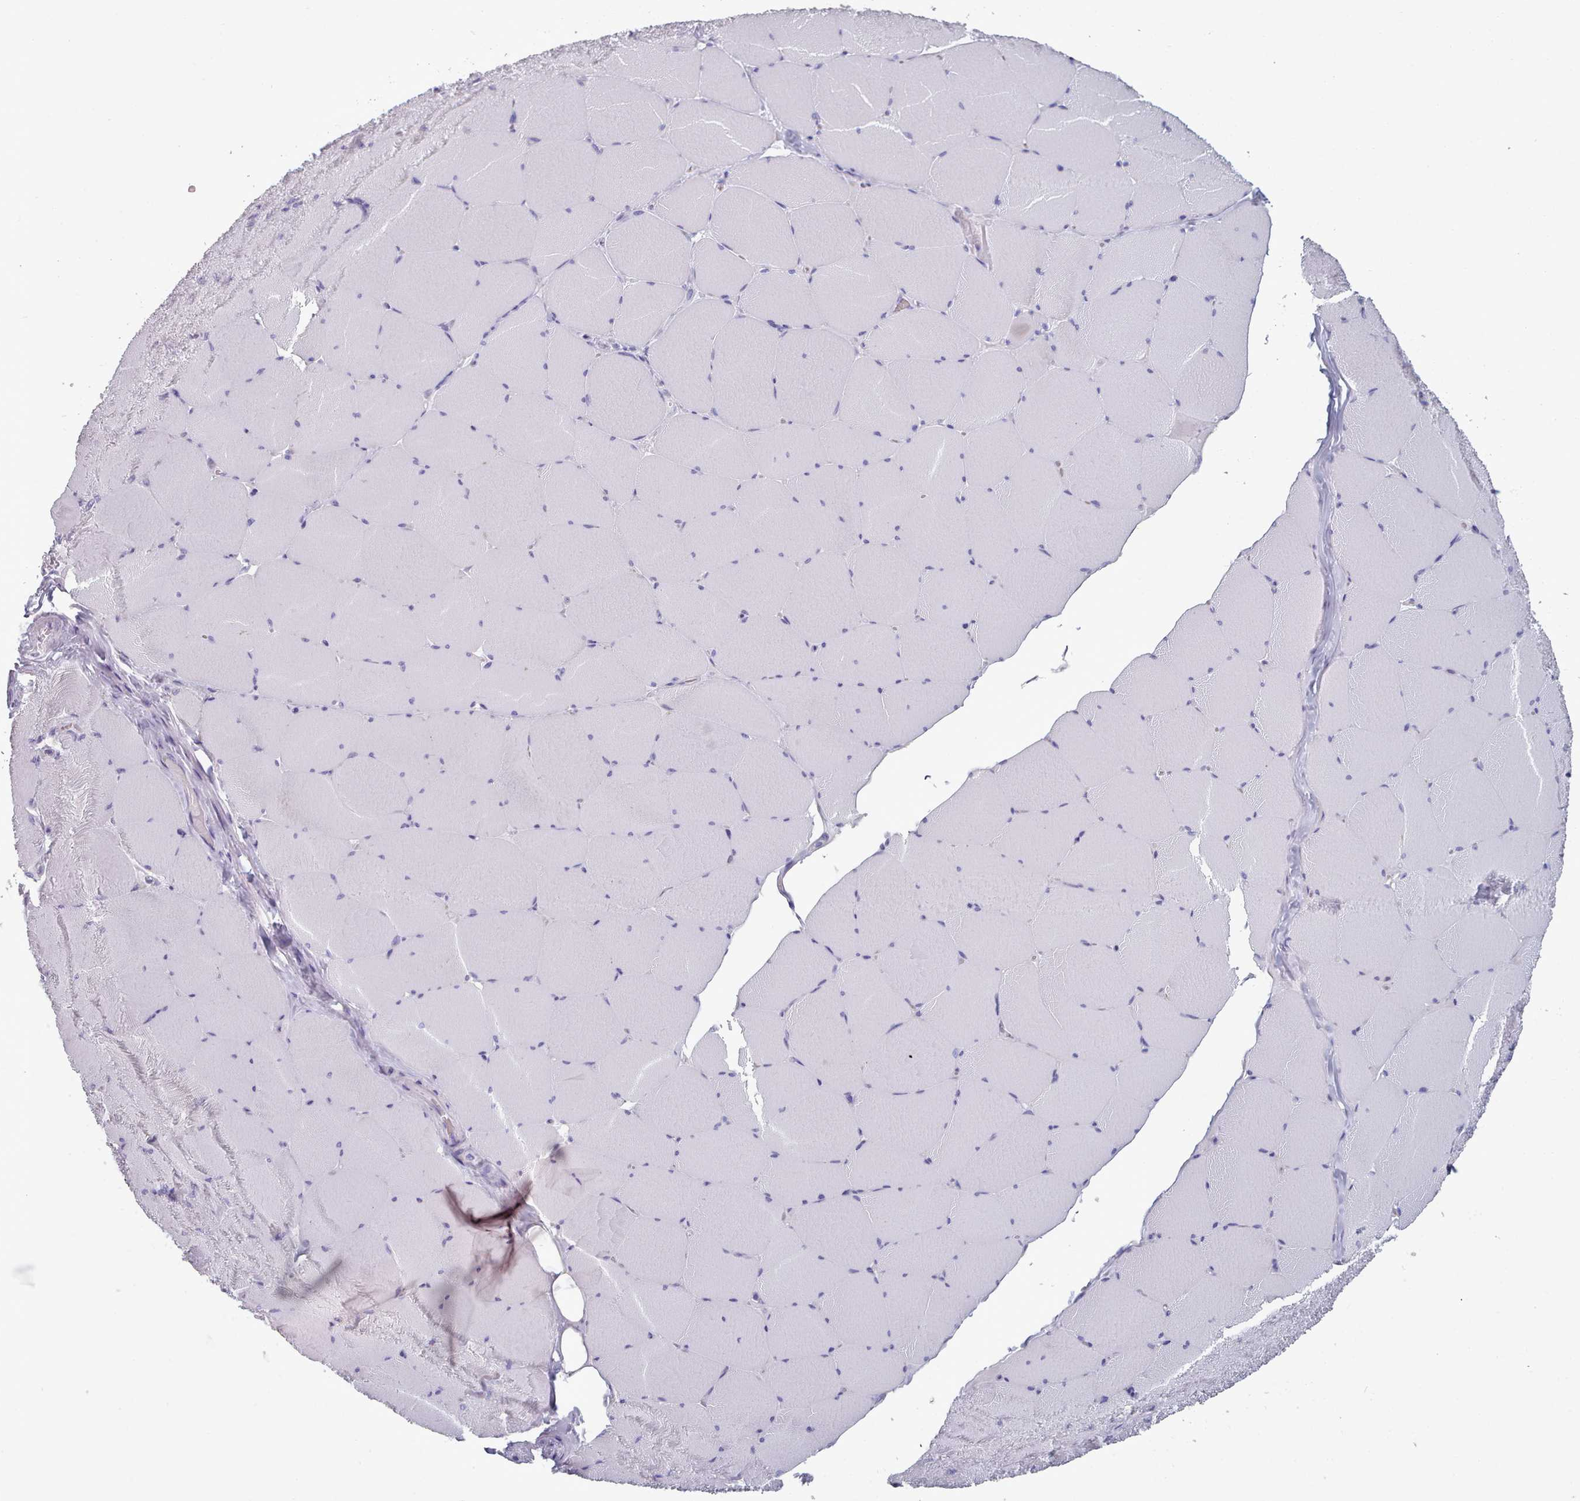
{"staining": {"intensity": "negative", "quantity": "none", "location": "none"}, "tissue": "skeletal muscle", "cell_type": "Myocytes", "image_type": "normal", "snomed": [{"axis": "morphology", "description": "Normal tissue, NOS"}, {"axis": "topography", "description": "Skeletal muscle"}, {"axis": "topography", "description": "Head-Neck"}], "caption": "DAB (3,3'-diaminobenzidine) immunohistochemical staining of normal skeletal muscle reveals no significant expression in myocytes. (DAB immunohistochemistry, high magnification).", "gene": "HAO1", "patient": {"sex": "male", "age": 66}}